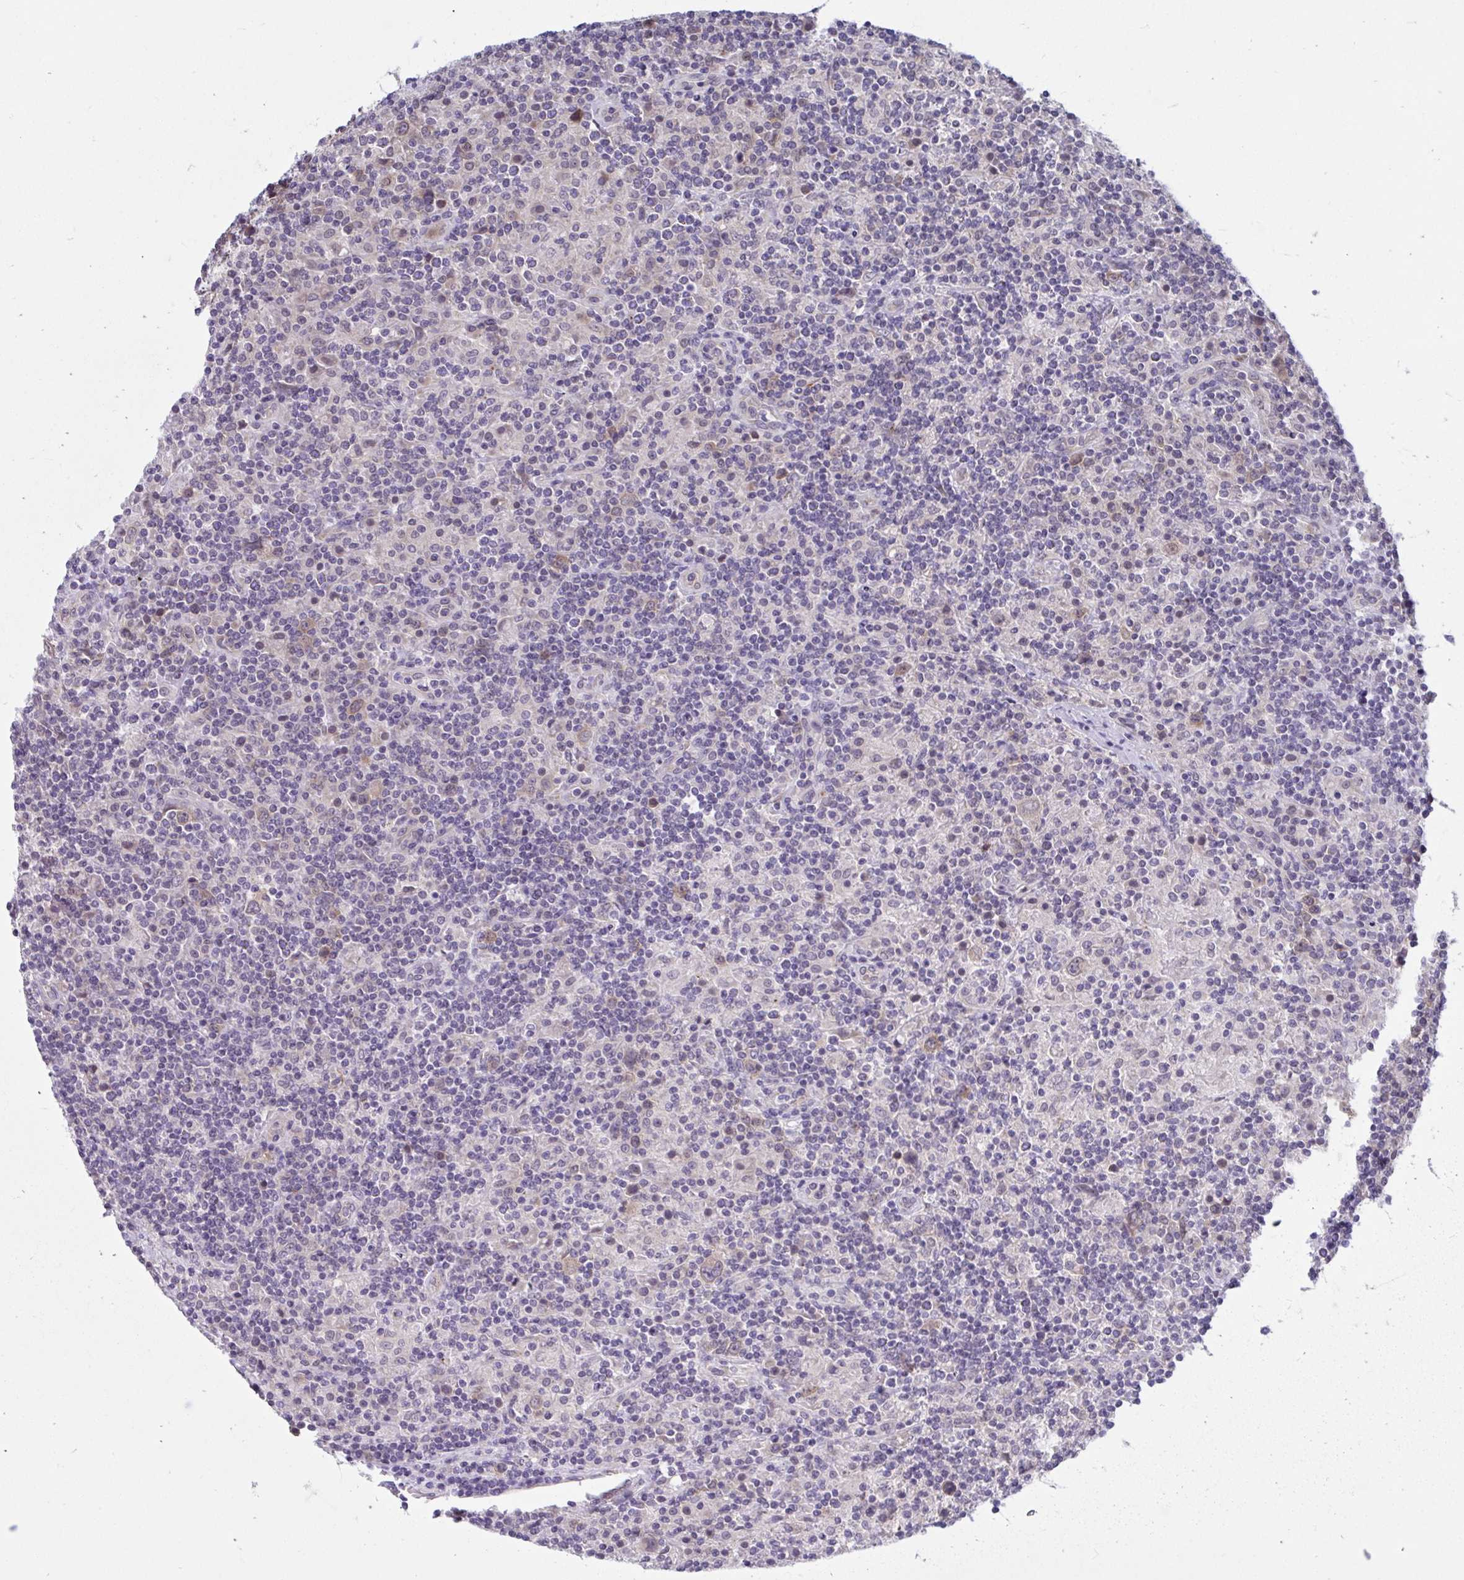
{"staining": {"intensity": "weak", "quantity": "25%-75%", "location": "cytoplasmic/membranous"}, "tissue": "lymphoma", "cell_type": "Tumor cells", "image_type": "cancer", "snomed": [{"axis": "morphology", "description": "Hodgkin's disease, NOS"}, {"axis": "topography", "description": "Lymph node"}], "caption": "An image showing weak cytoplasmic/membranous expression in about 25%-75% of tumor cells in lymphoma, as visualized by brown immunohistochemical staining.", "gene": "SELENON", "patient": {"sex": "male", "age": 70}}